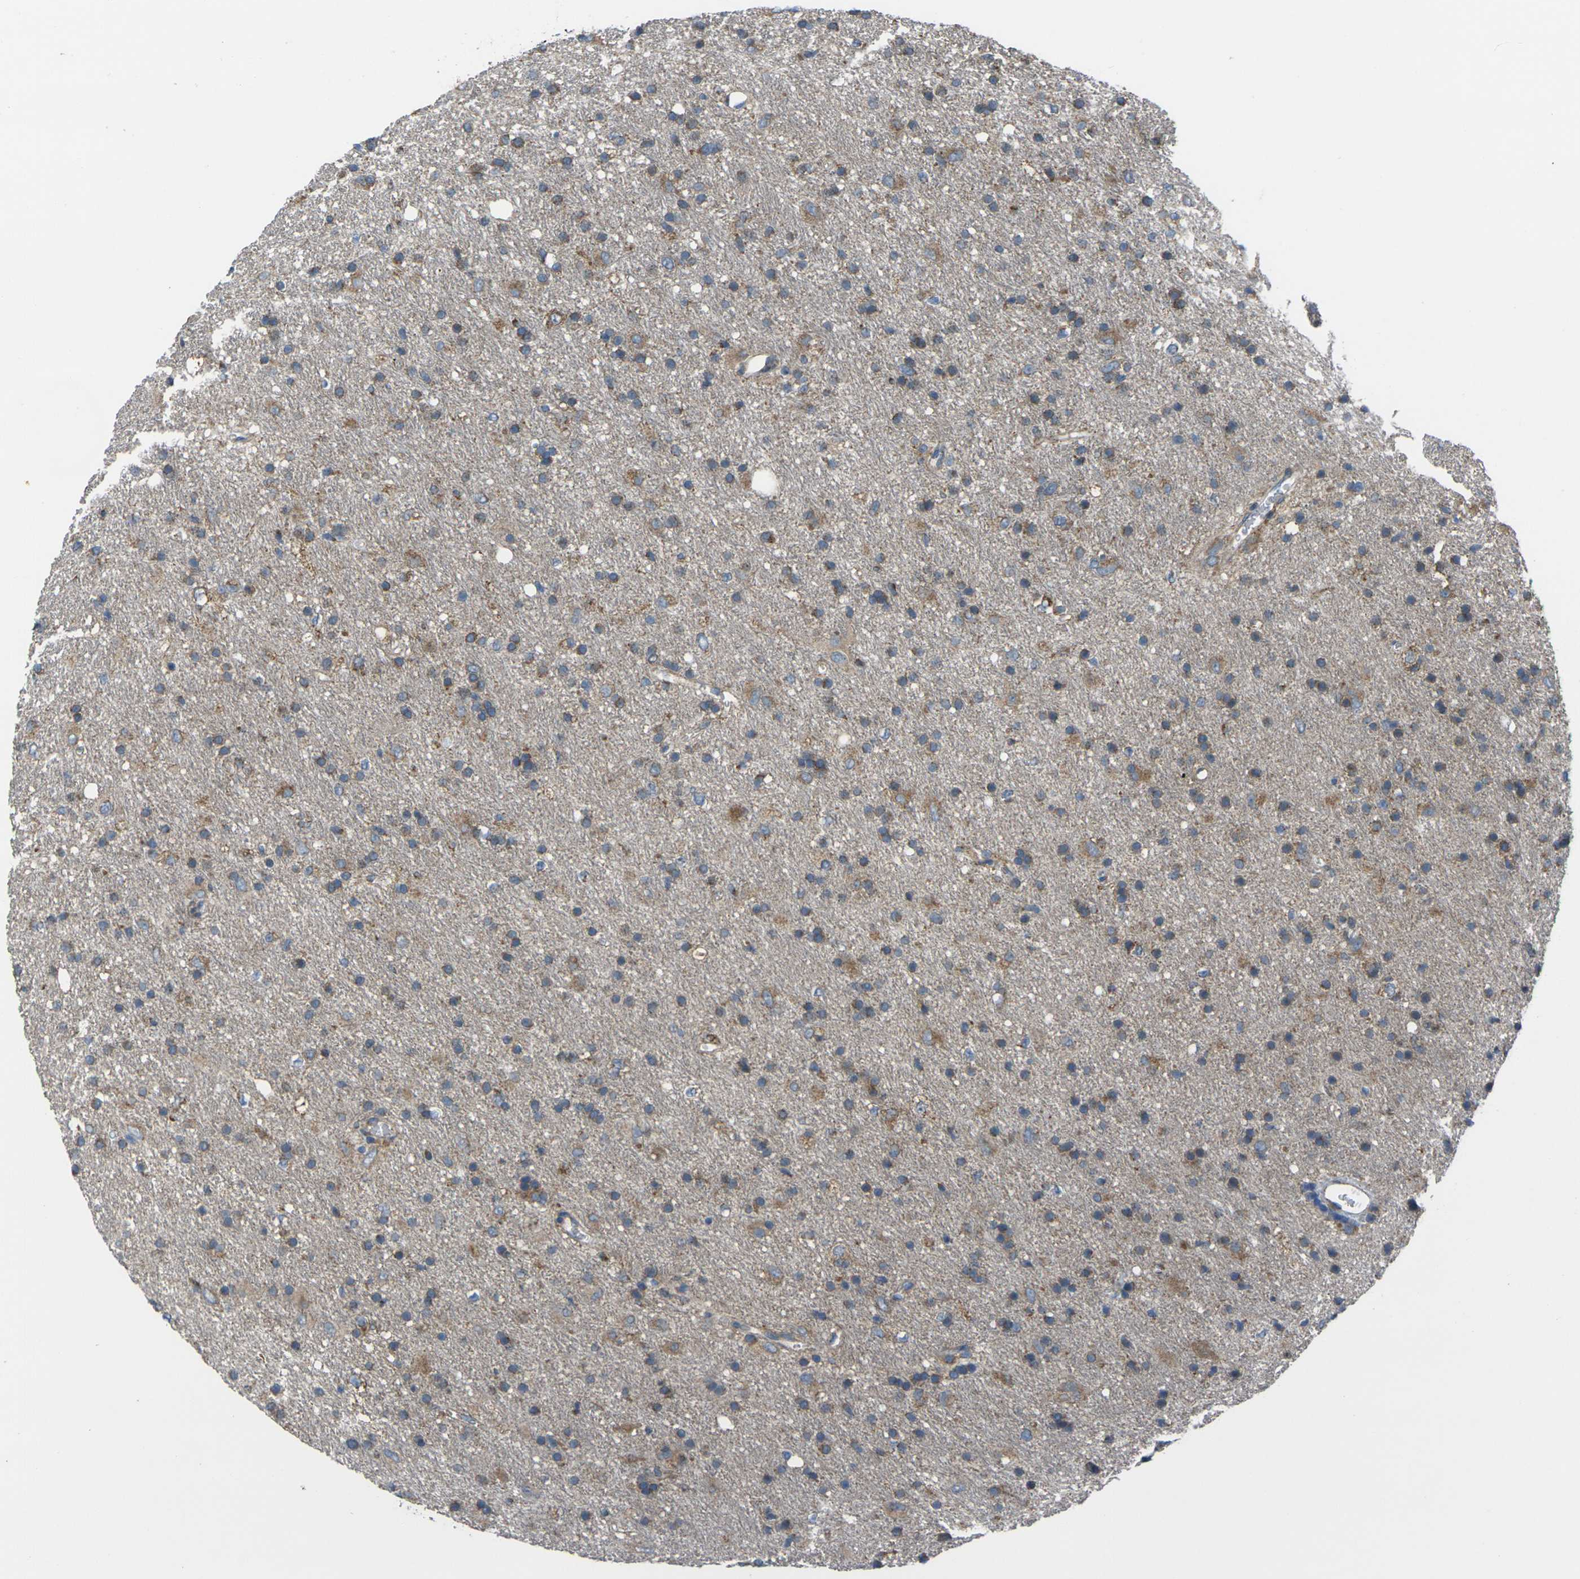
{"staining": {"intensity": "moderate", "quantity": "25%-75%", "location": "cytoplasmic/membranous"}, "tissue": "glioma", "cell_type": "Tumor cells", "image_type": "cancer", "snomed": [{"axis": "morphology", "description": "Glioma, malignant, Low grade"}, {"axis": "topography", "description": "Brain"}], "caption": "A photomicrograph of malignant glioma (low-grade) stained for a protein exhibits moderate cytoplasmic/membranous brown staining in tumor cells.", "gene": "TMEM120B", "patient": {"sex": "male", "age": 77}}